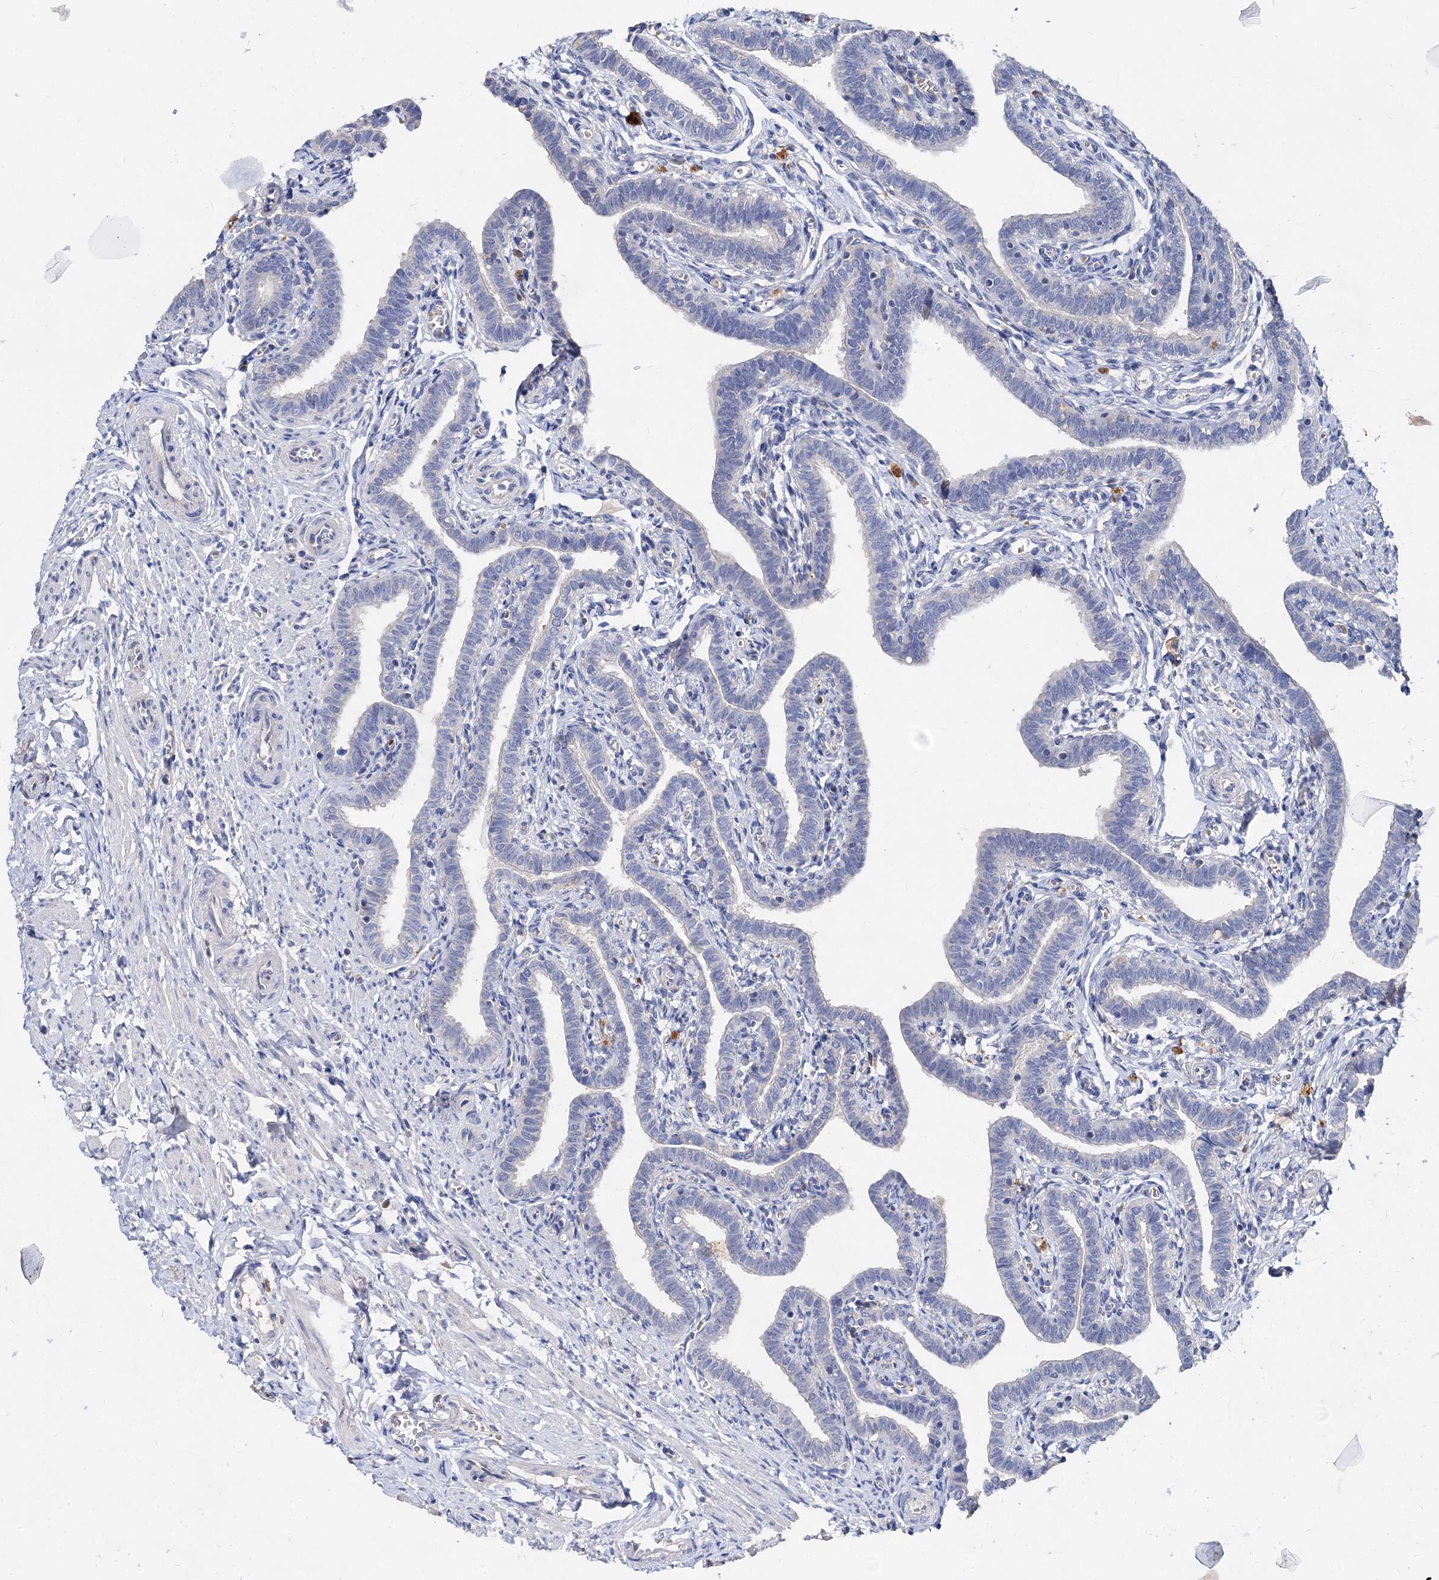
{"staining": {"intensity": "weak", "quantity": "<25%", "location": "cytoplasmic/membranous"}, "tissue": "fallopian tube", "cell_type": "Glandular cells", "image_type": "normal", "snomed": [{"axis": "morphology", "description": "Normal tissue, NOS"}, {"axis": "topography", "description": "Fallopian tube"}], "caption": "Immunohistochemical staining of unremarkable human fallopian tube exhibits no significant positivity in glandular cells. The staining is performed using DAB (3,3'-diaminobenzidine) brown chromogen with nuclei counter-stained in using hematoxylin.", "gene": "HVCN1", "patient": {"sex": "female", "age": 36}}